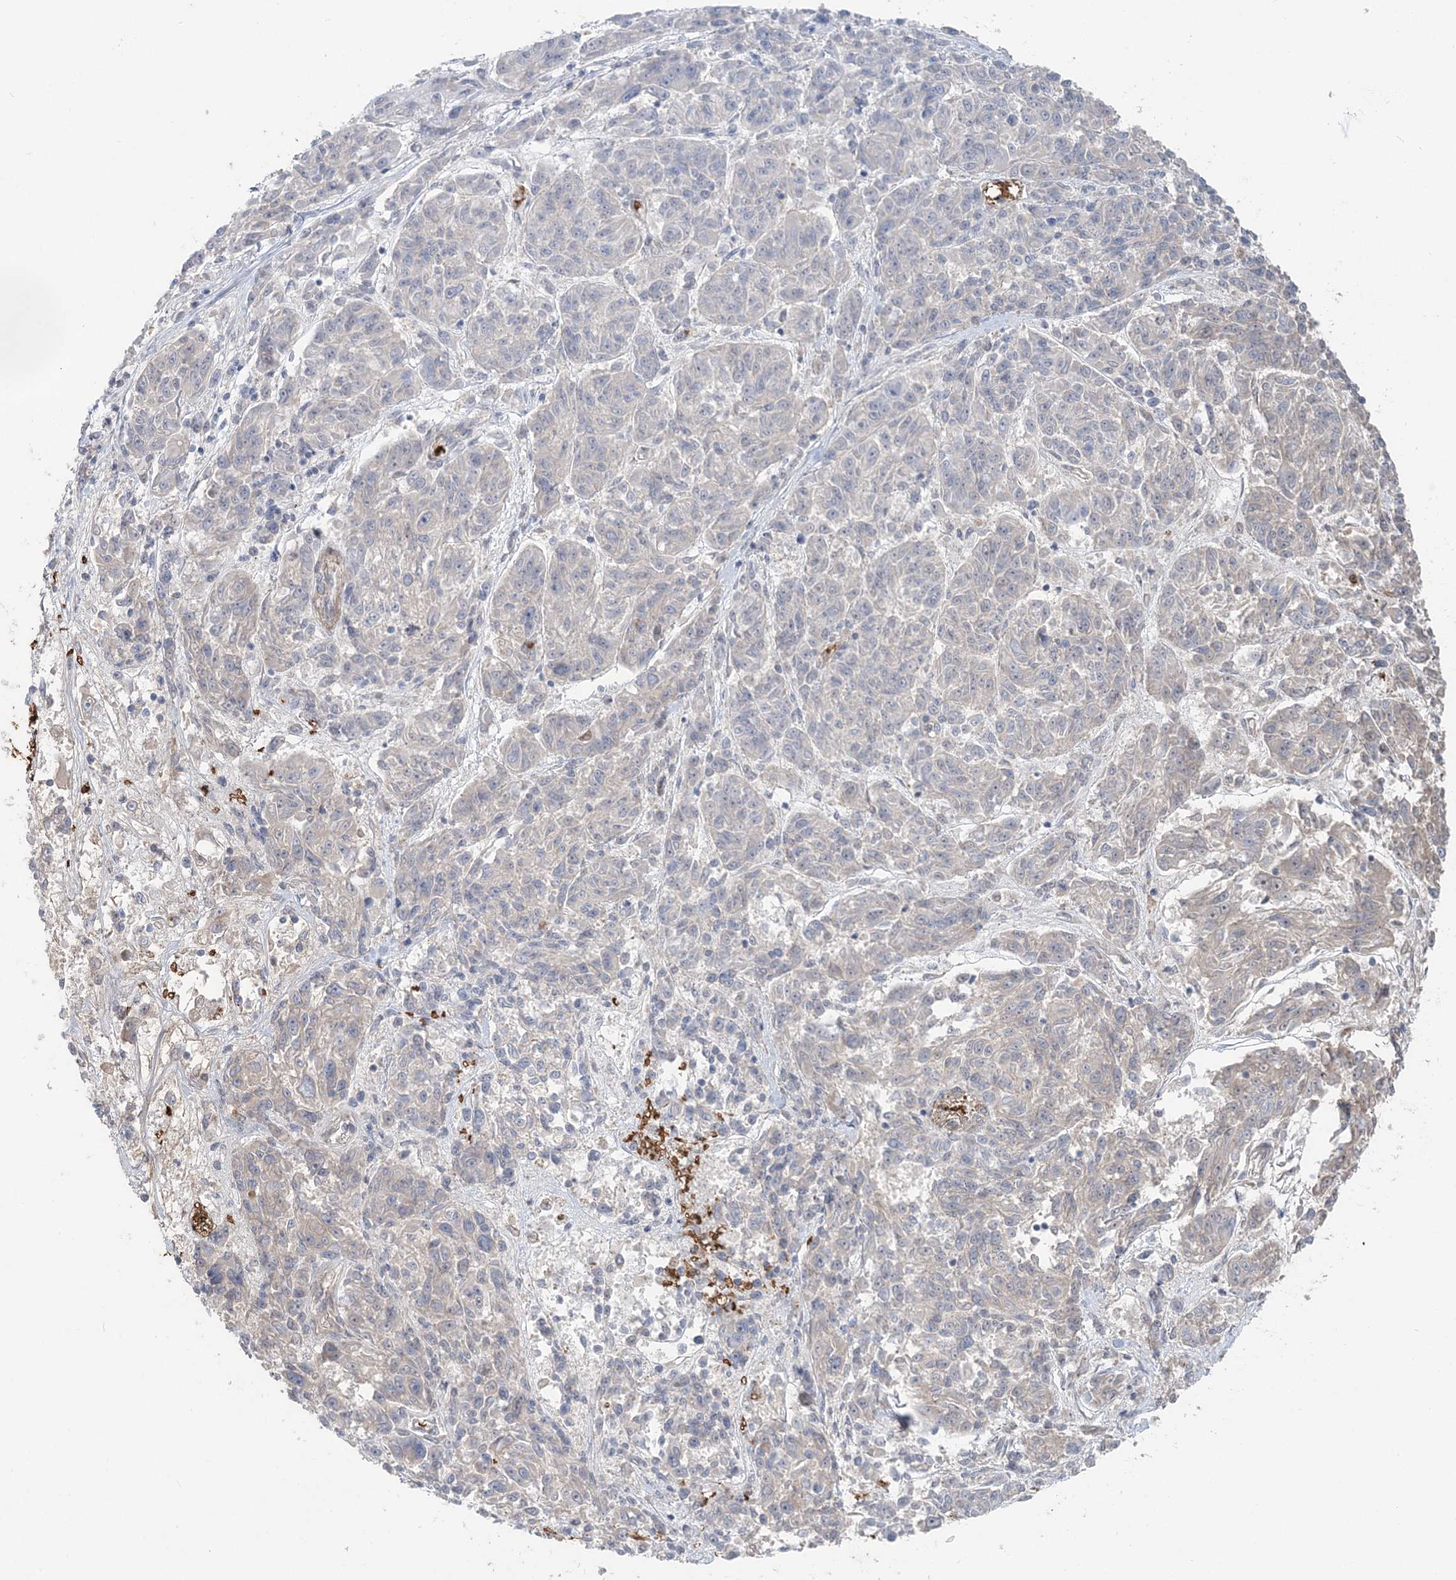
{"staining": {"intensity": "negative", "quantity": "none", "location": "none"}, "tissue": "melanoma", "cell_type": "Tumor cells", "image_type": "cancer", "snomed": [{"axis": "morphology", "description": "Malignant melanoma, NOS"}, {"axis": "topography", "description": "Skin"}], "caption": "Immunohistochemical staining of melanoma demonstrates no significant positivity in tumor cells.", "gene": "SERINC1", "patient": {"sex": "male", "age": 53}}